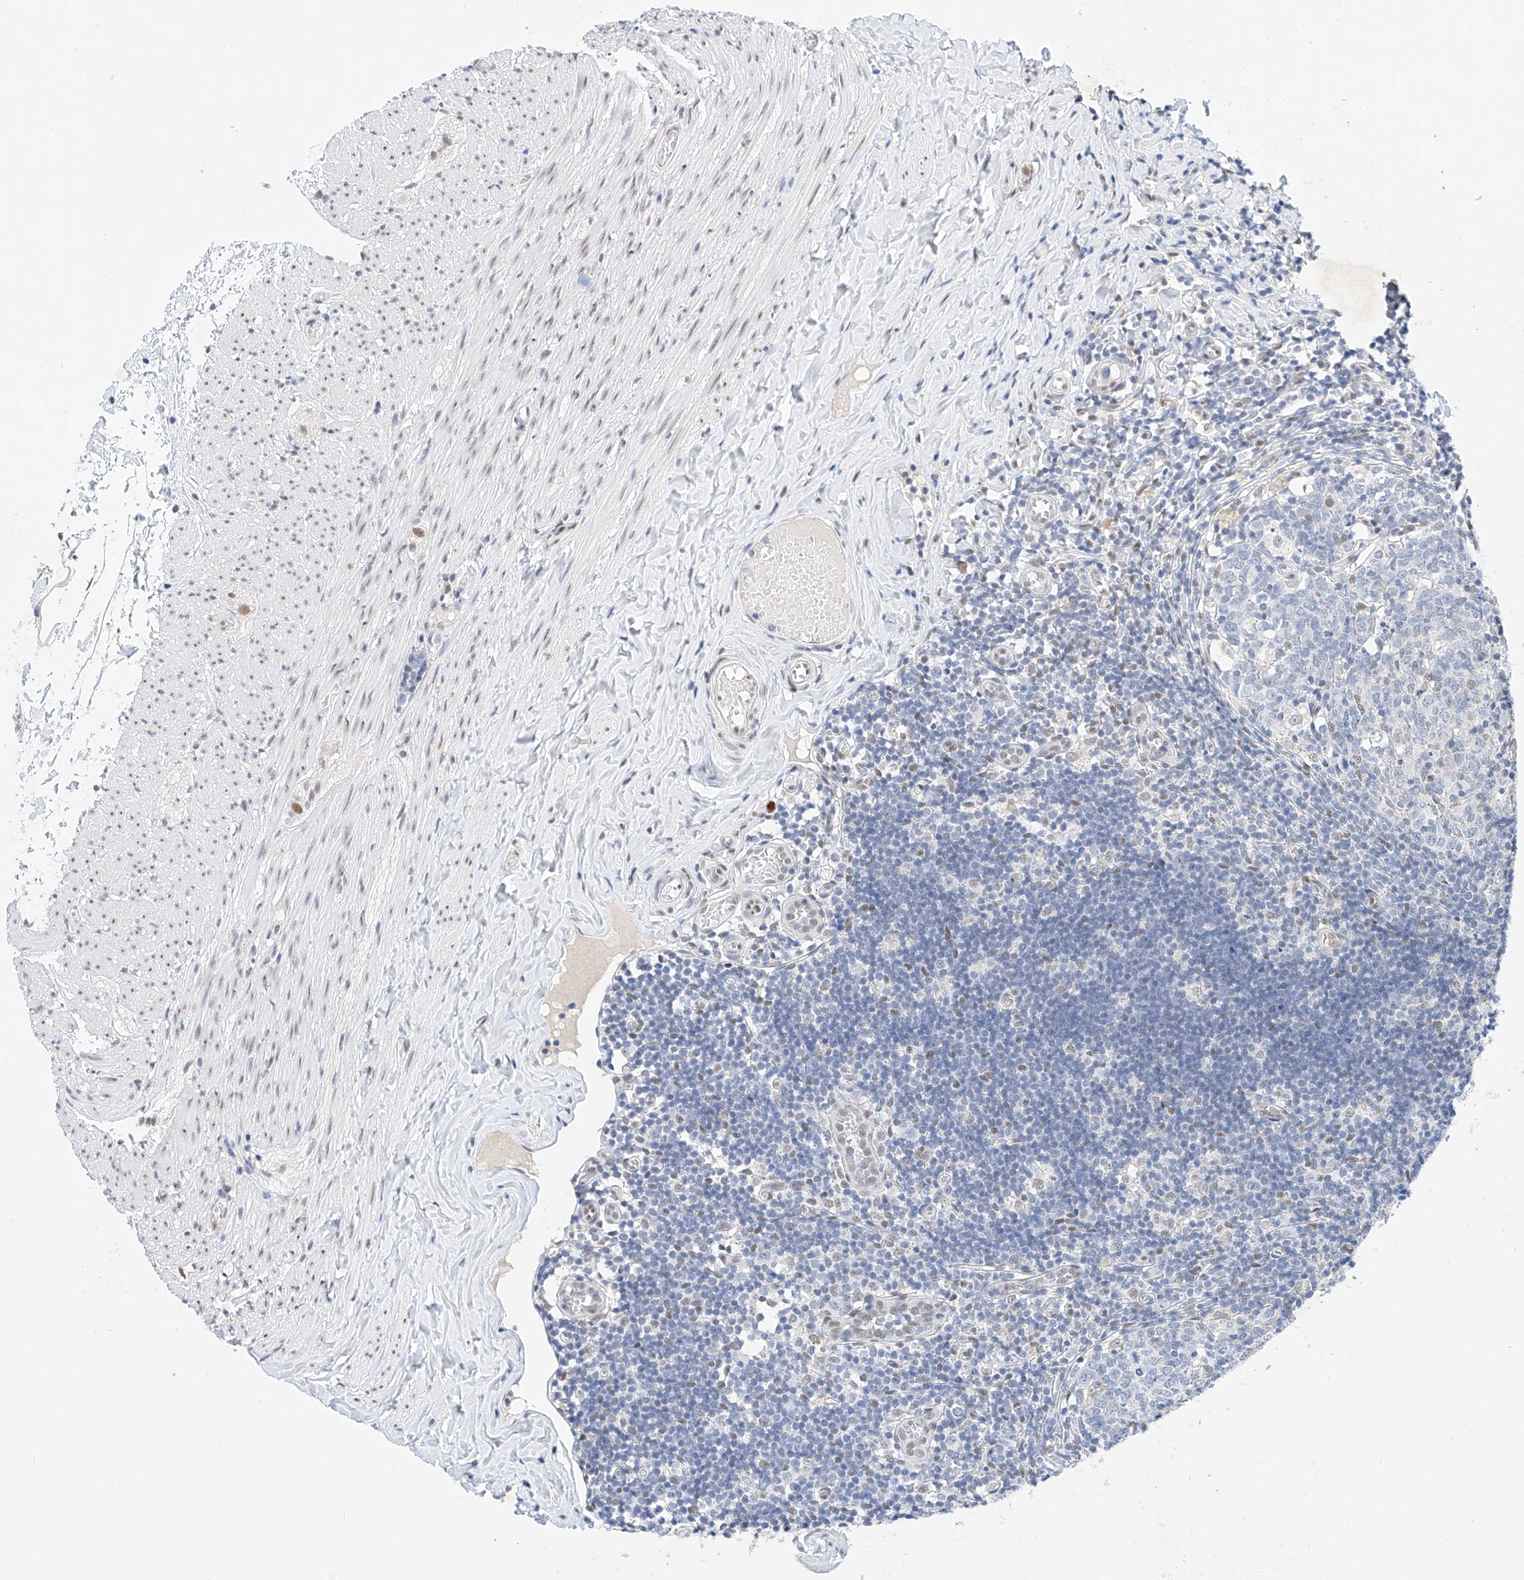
{"staining": {"intensity": "negative", "quantity": "none", "location": "none"}, "tissue": "appendix", "cell_type": "Glandular cells", "image_type": "normal", "snomed": [{"axis": "morphology", "description": "Normal tissue, NOS"}, {"axis": "topography", "description": "Appendix"}], "caption": "Appendix stained for a protein using immunohistochemistry (IHC) demonstrates no staining glandular cells.", "gene": "KCNJ1", "patient": {"sex": "male", "age": 8}}